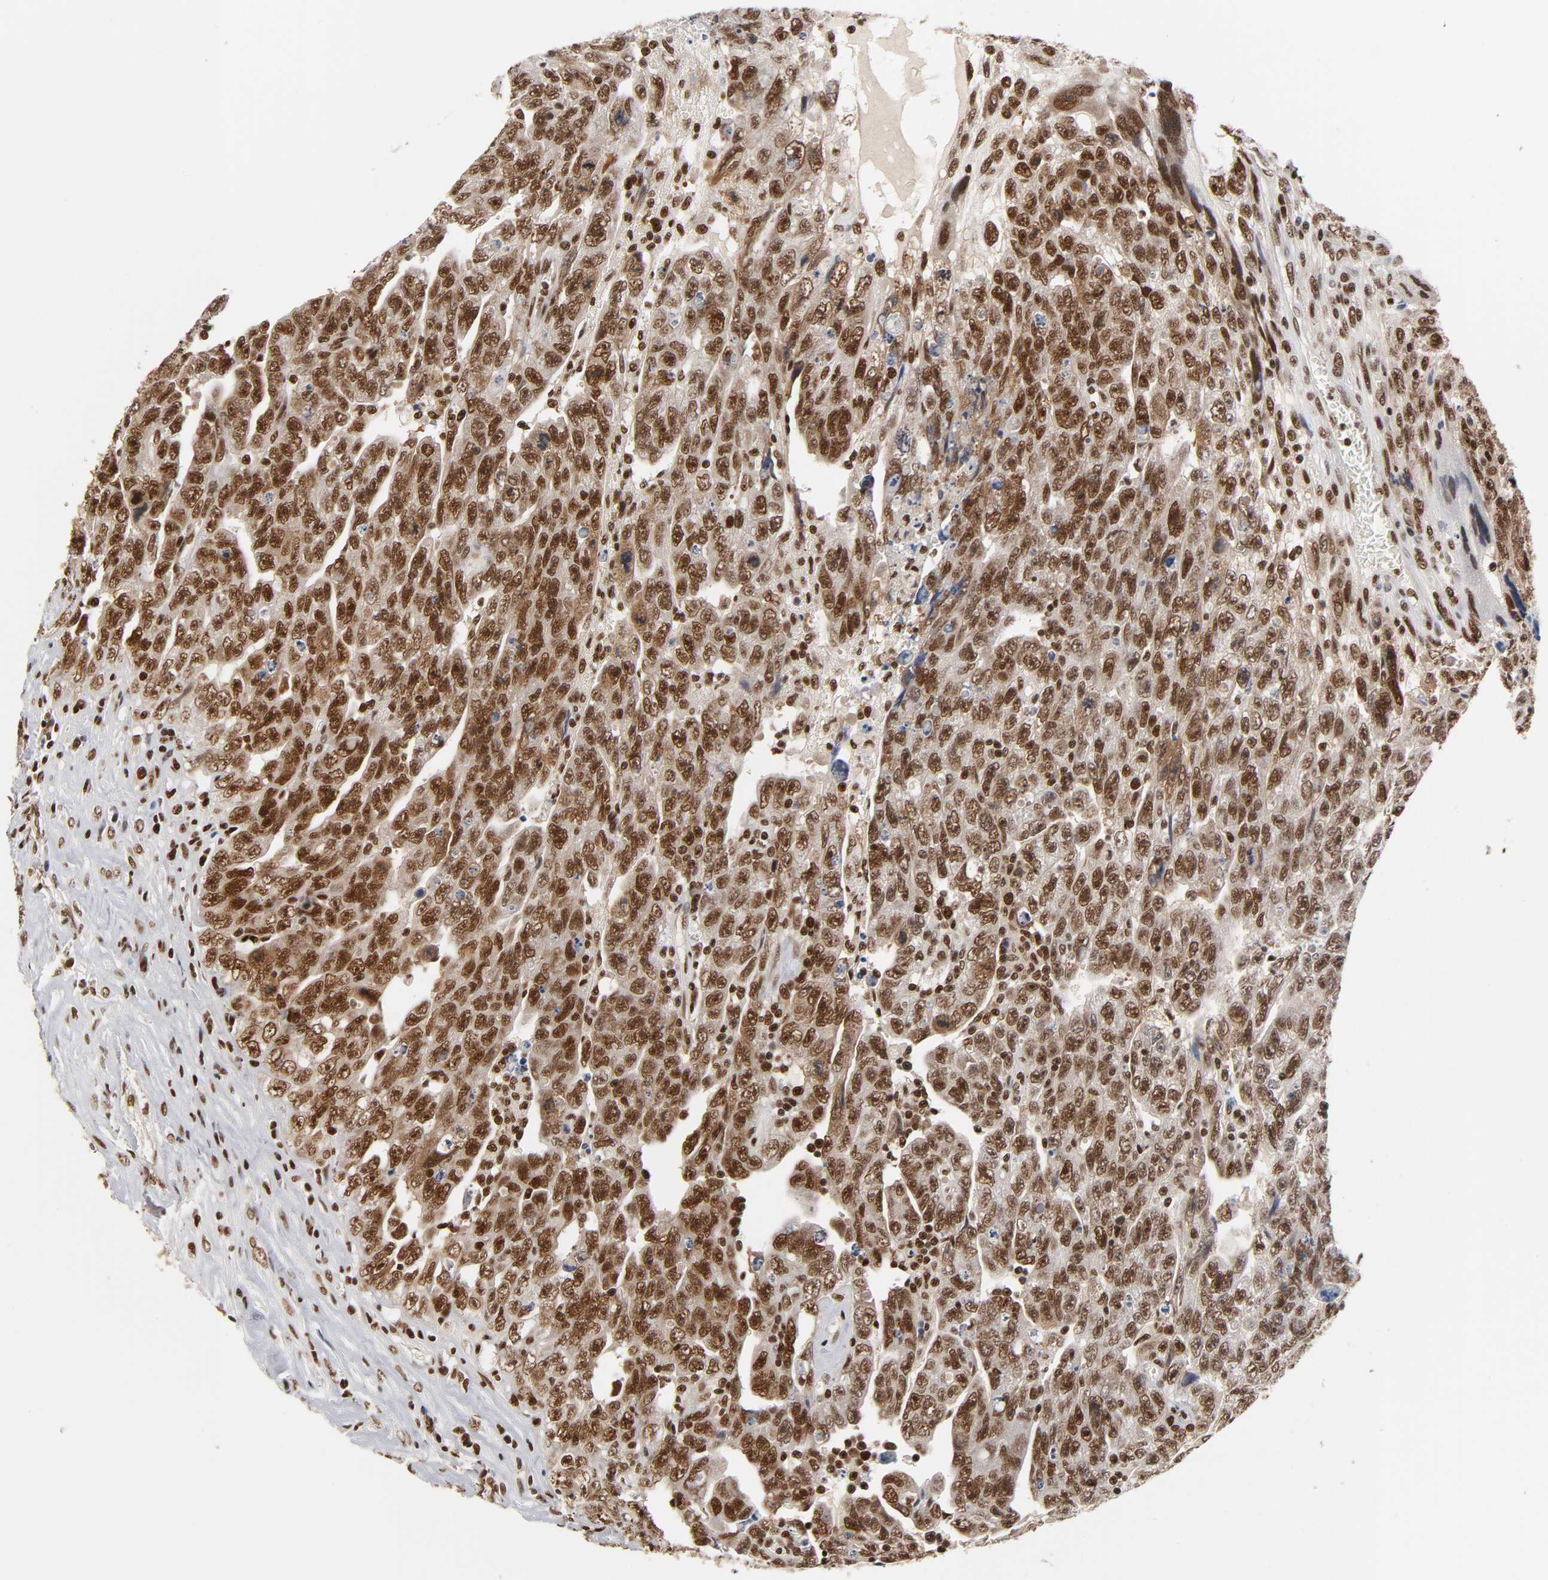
{"staining": {"intensity": "strong", "quantity": ">75%", "location": "nuclear"}, "tissue": "testis cancer", "cell_type": "Tumor cells", "image_type": "cancer", "snomed": [{"axis": "morphology", "description": "Carcinoma, Embryonal, NOS"}, {"axis": "topography", "description": "Testis"}], "caption": "Strong nuclear protein expression is identified in about >75% of tumor cells in embryonal carcinoma (testis). (DAB IHC with brightfield microscopy, high magnification).", "gene": "ILKAP", "patient": {"sex": "male", "age": 28}}